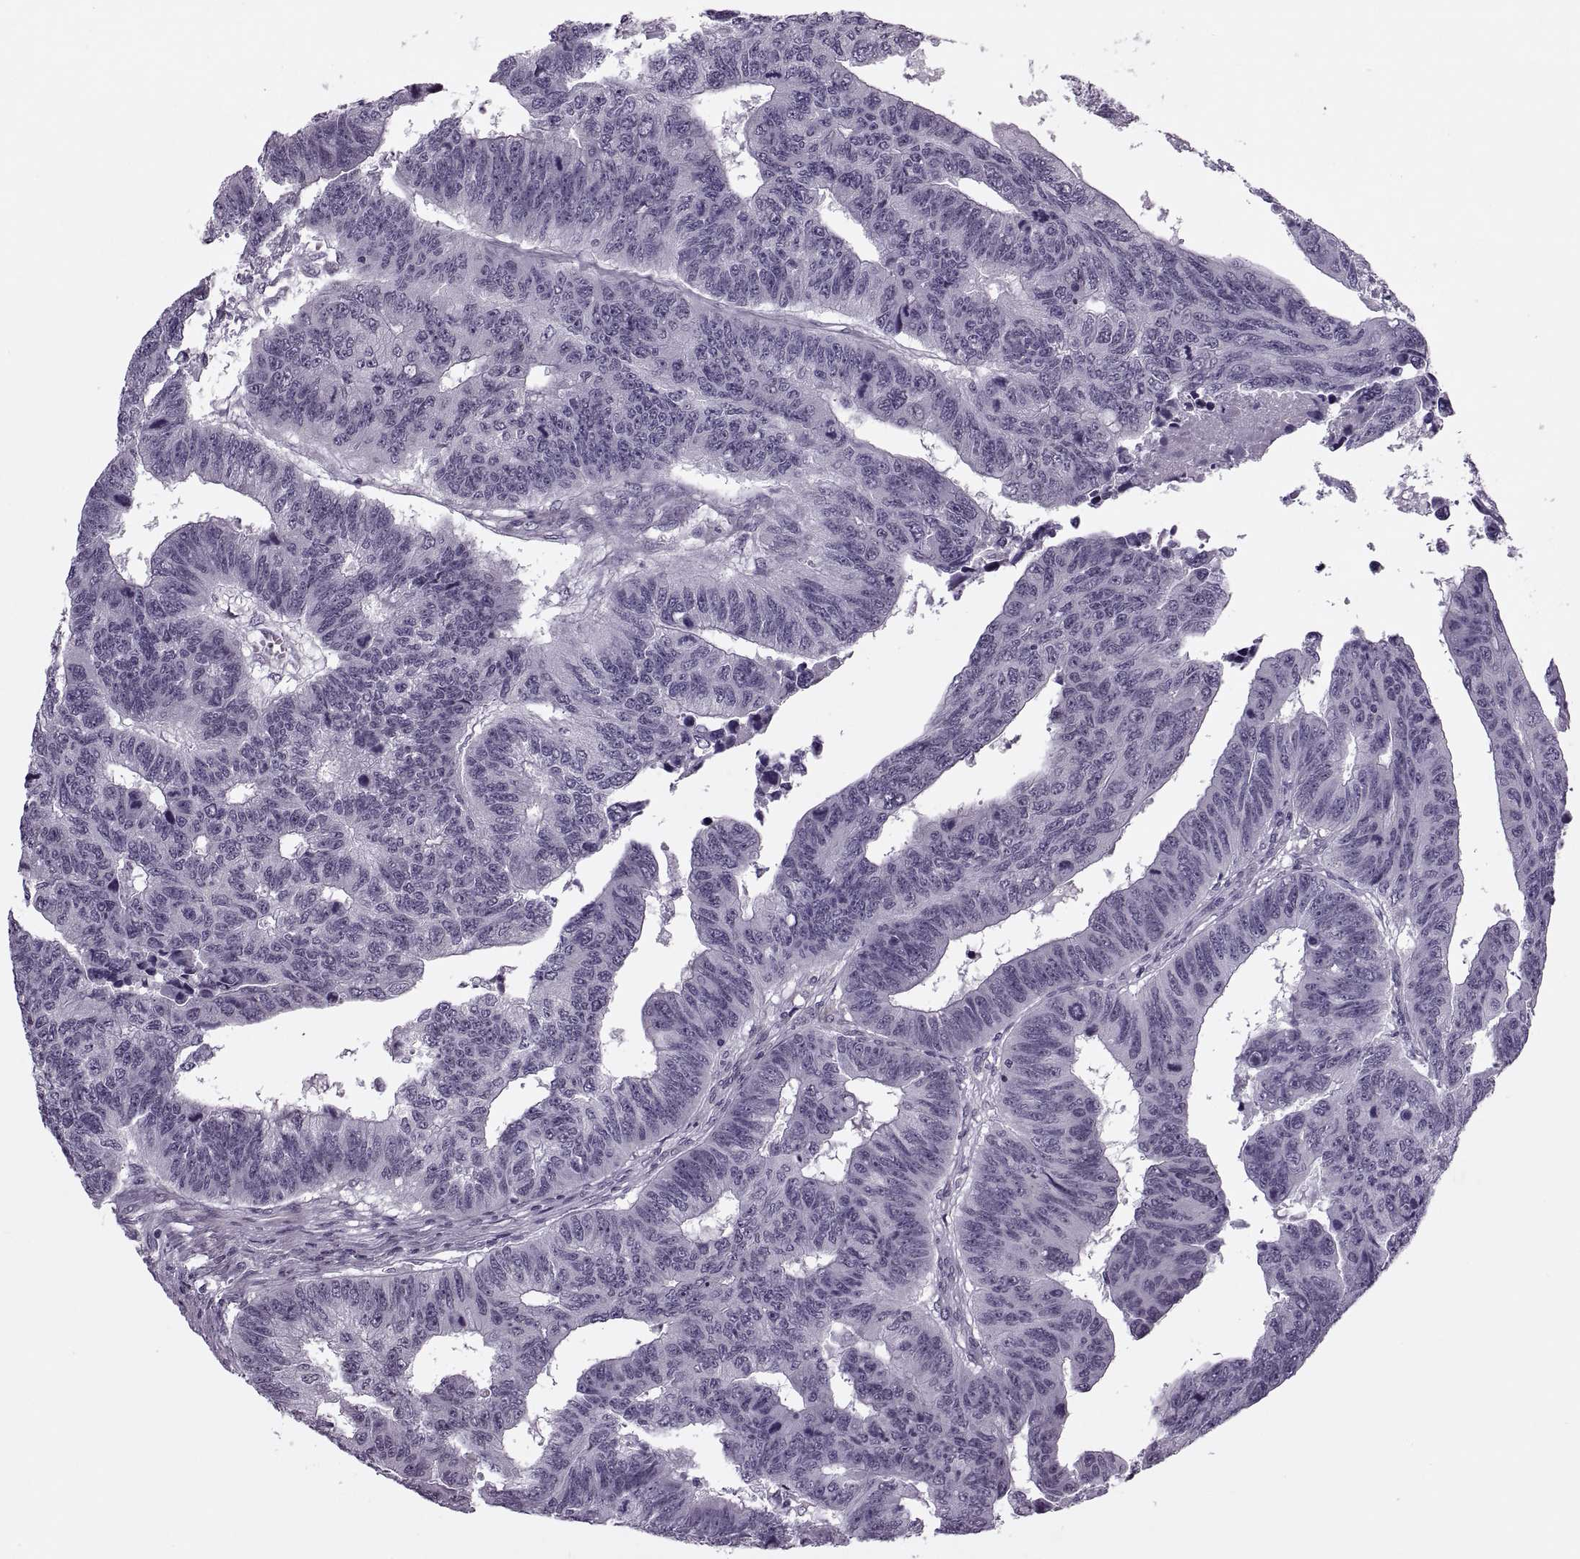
{"staining": {"intensity": "negative", "quantity": "none", "location": "none"}, "tissue": "colorectal cancer", "cell_type": "Tumor cells", "image_type": "cancer", "snomed": [{"axis": "morphology", "description": "Adenocarcinoma, NOS"}, {"axis": "topography", "description": "Rectum"}], "caption": "Human colorectal cancer stained for a protein using immunohistochemistry demonstrates no expression in tumor cells.", "gene": "PRSS37", "patient": {"sex": "female", "age": 85}}